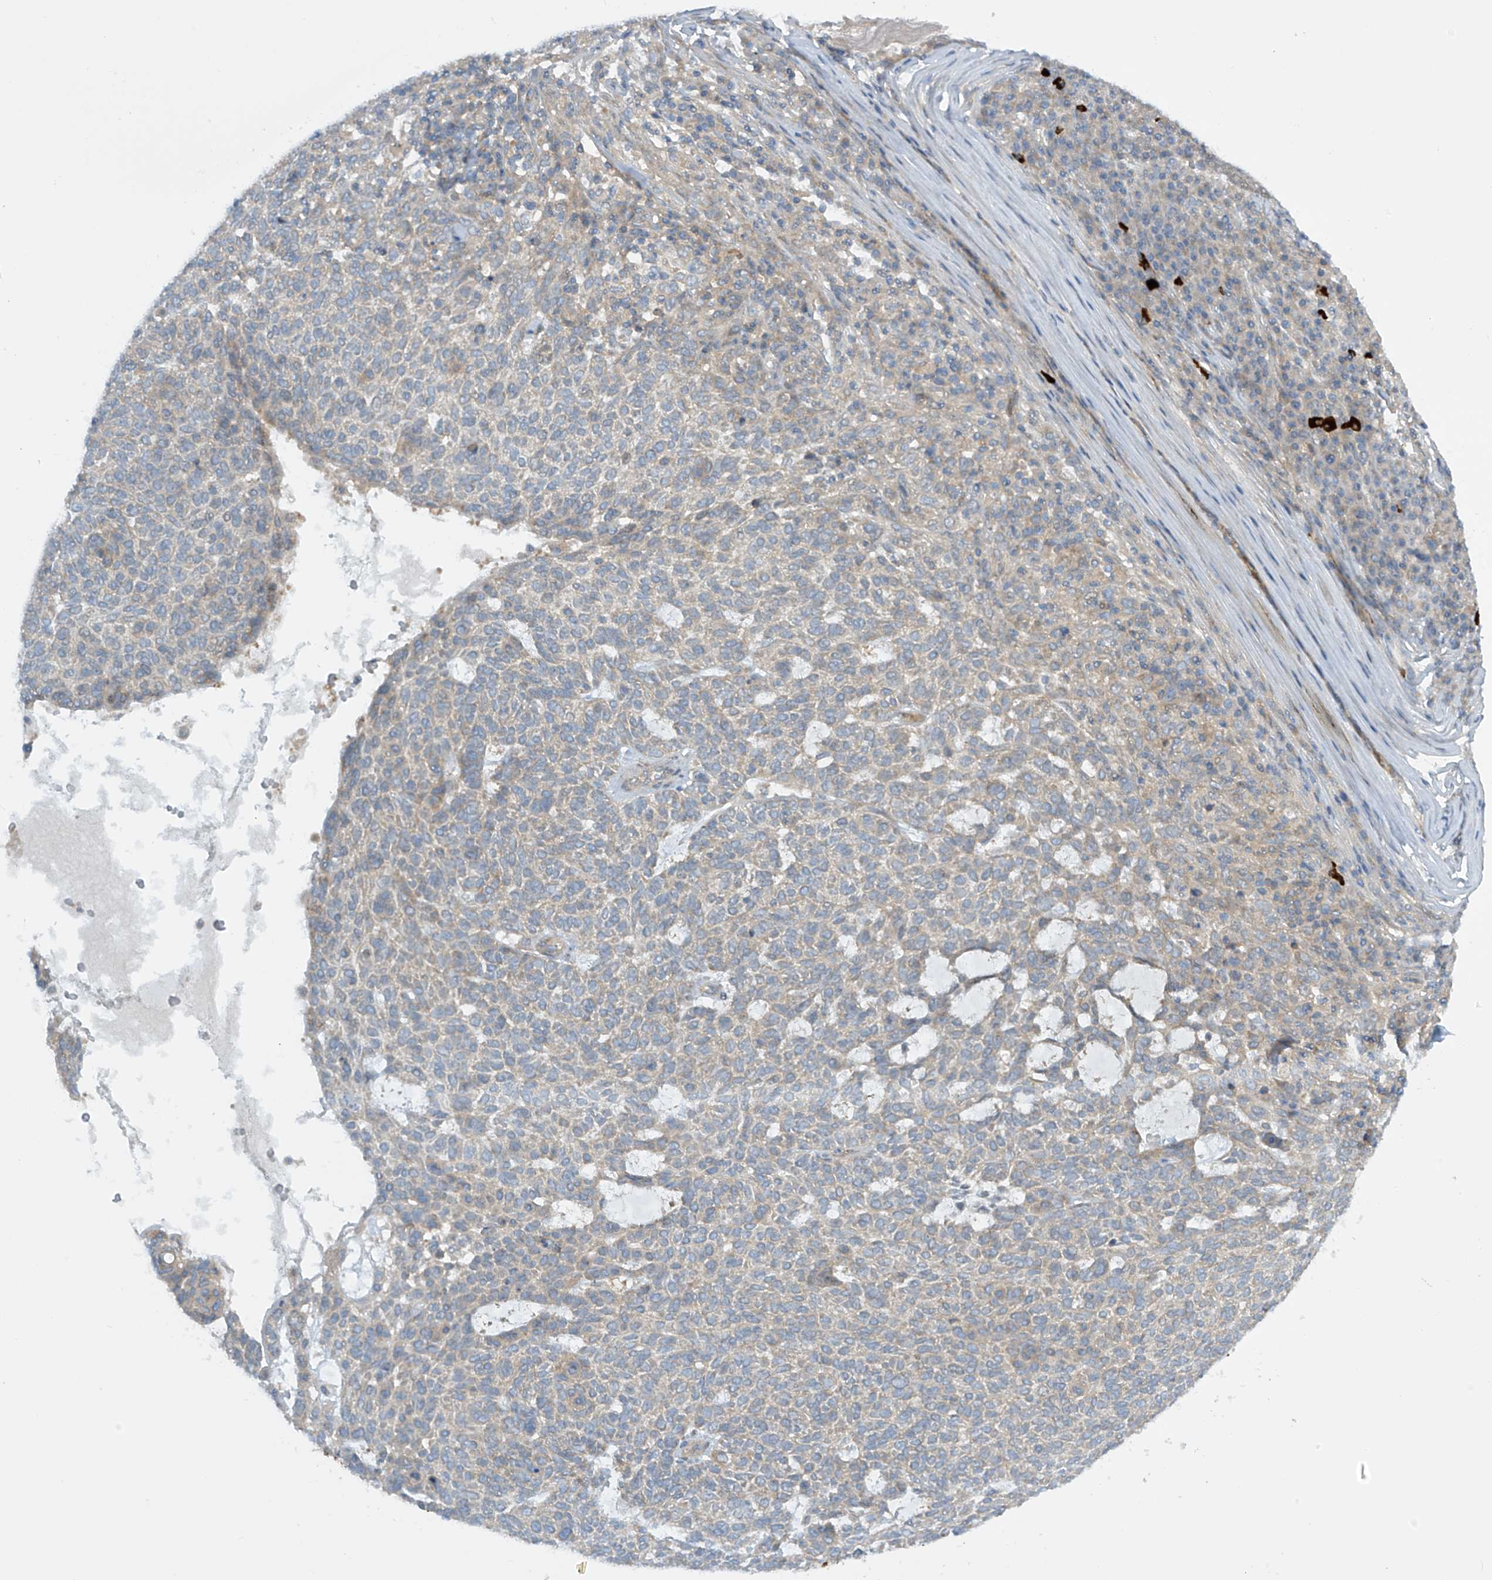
{"staining": {"intensity": "negative", "quantity": "none", "location": "none"}, "tissue": "skin cancer", "cell_type": "Tumor cells", "image_type": "cancer", "snomed": [{"axis": "morphology", "description": "Squamous cell carcinoma, NOS"}, {"axis": "topography", "description": "Skin"}], "caption": "DAB (3,3'-diaminobenzidine) immunohistochemical staining of skin cancer demonstrates no significant expression in tumor cells.", "gene": "FSD1L", "patient": {"sex": "female", "age": 90}}